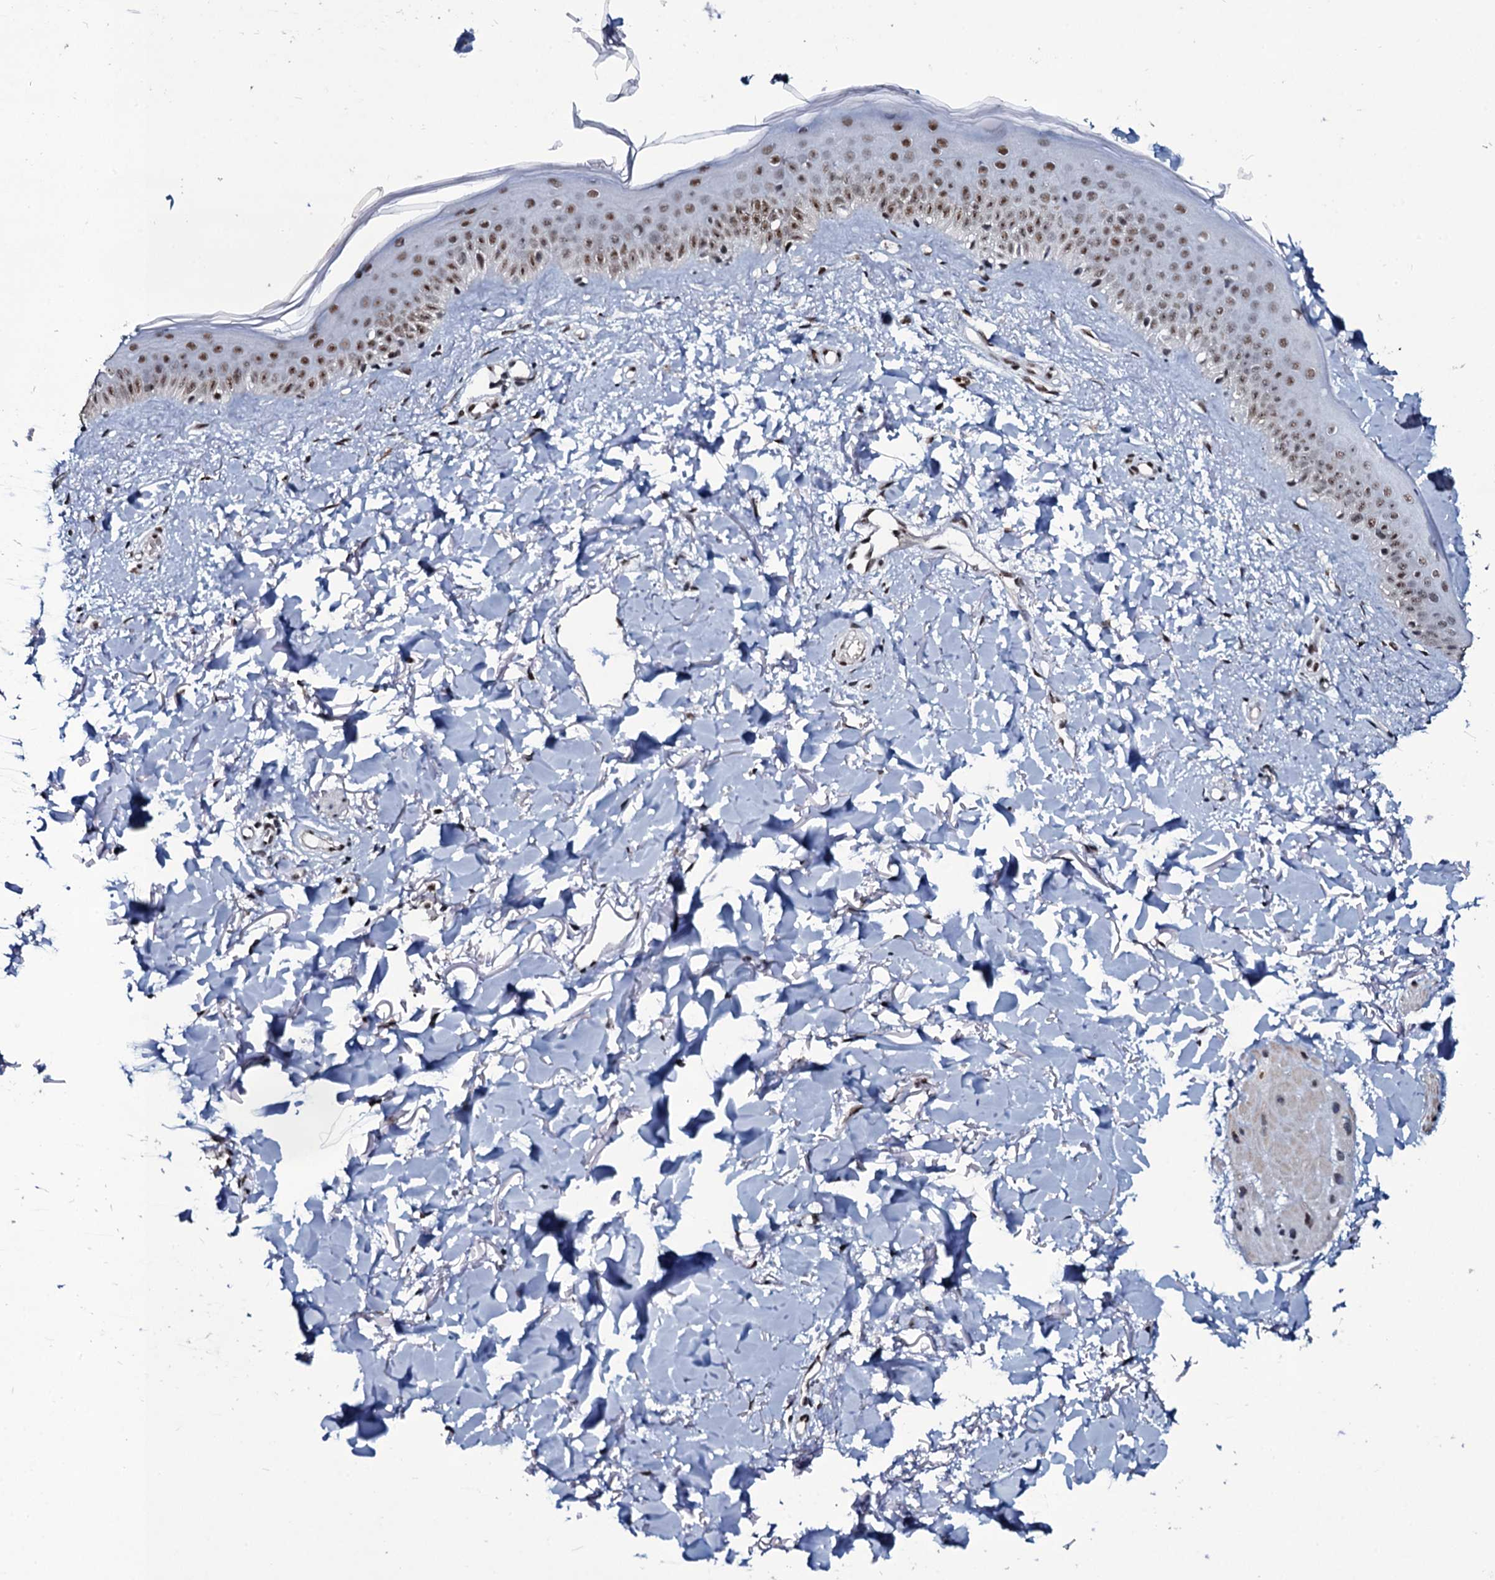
{"staining": {"intensity": "moderate", "quantity": ">75%", "location": "nuclear"}, "tissue": "skin", "cell_type": "Fibroblasts", "image_type": "normal", "snomed": [{"axis": "morphology", "description": "Normal tissue, NOS"}, {"axis": "topography", "description": "Skin"}], "caption": "Fibroblasts display medium levels of moderate nuclear staining in approximately >75% of cells in unremarkable human skin.", "gene": "ZMIZ2", "patient": {"sex": "female", "age": 58}}